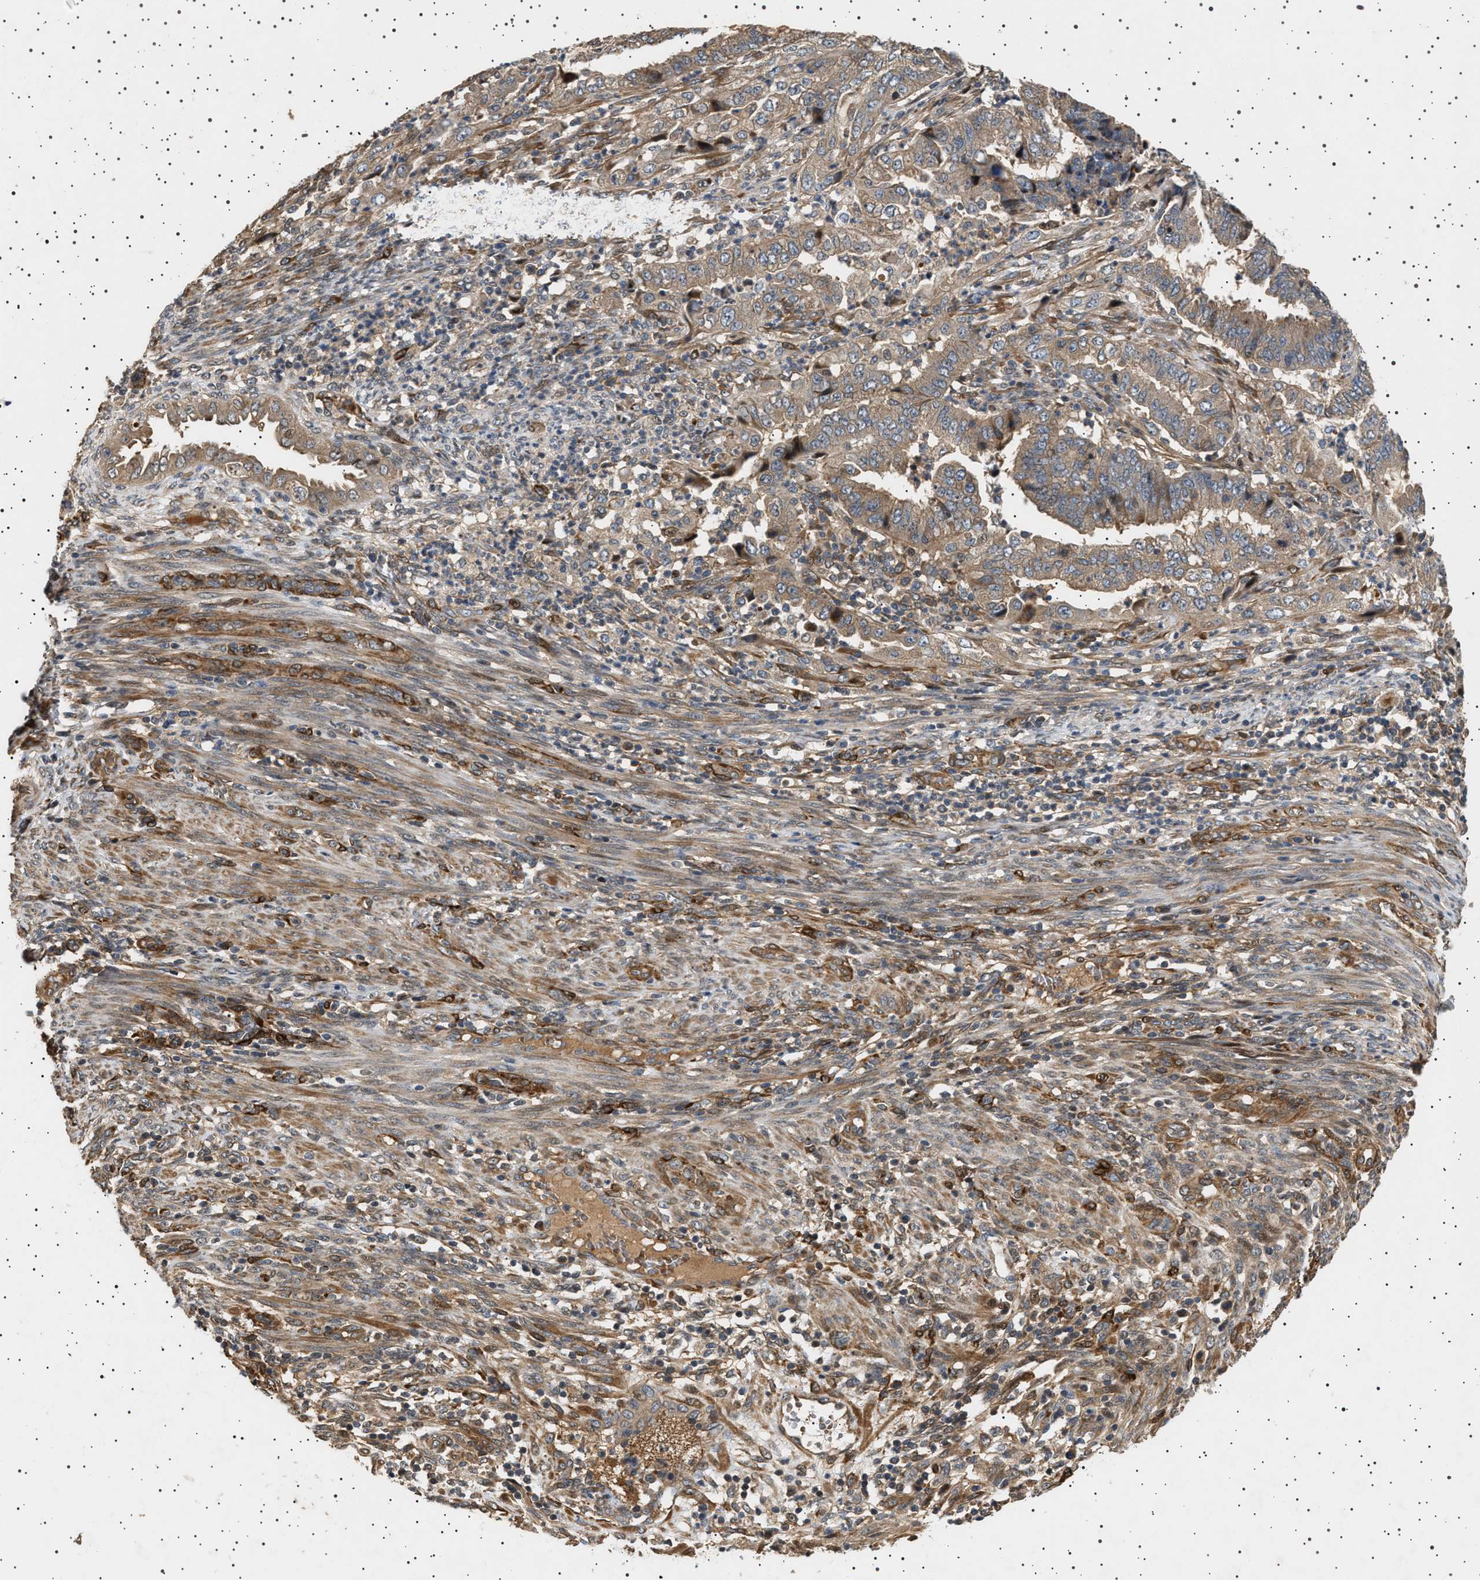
{"staining": {"intensity": "weak", "quantity": ">75%", "location": "cytoplasmic/membranous"}, "tissue": "endometrial cancer", "cell_type": "Tumor cells", "image_type": "cancer", "snomed": [{"axis": "morphology", "description": "Adenocarcinoma, NOS"}, {"axis": "topography", "description": "Endometrium"}], "caption": "Human endometrial cancer (adenocarcinoma) stained with a brown dye reveals weak cytoplasmic/membranous positive expression in approximately >75% of tumor cells.", "gene": "GUCY1B1", "patient": {"sex": "female", "age": 51}}